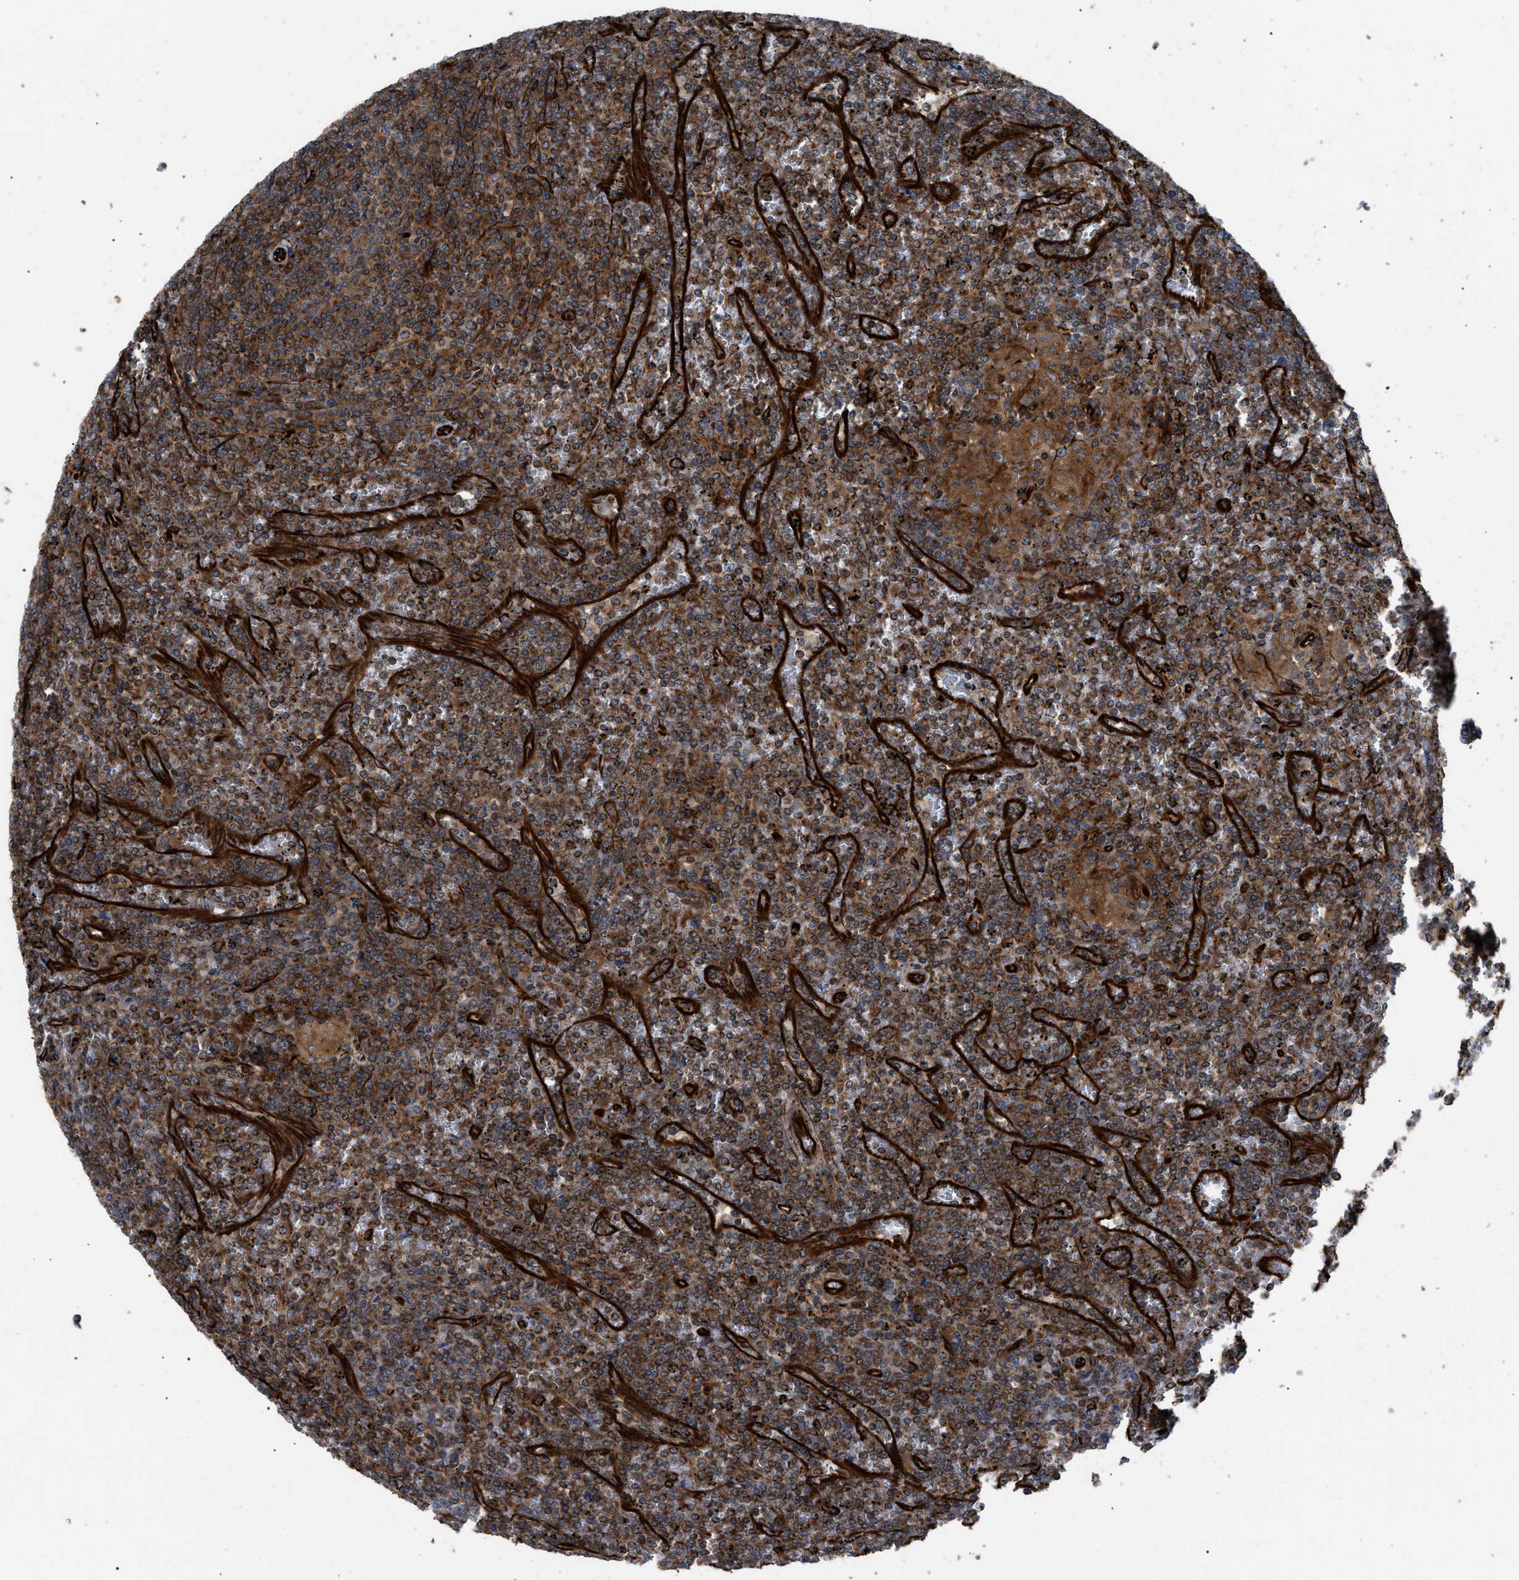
{"staining": {"intensity": "strong", "quantity": ">75%", "location": "cytoplasmic/membranous"}, "tissue": "lymphoma", "cell_type": "Tumor cells", "image_type": "cancer", "snomed": [{"axis": "morphology", "description": "Malignant lymphoma, non-Hodgkin's type, Low grade"}, {"axis": "topography", "description": "Spleen"}], "caption": "An image showing strong cytoplasmic/membranous staining in approximately >75% of tumor cells in lymphoma, as visualized by brown immunohistochemical staining.", "gene": "PTPRE", "patient": {"sex": "female", "age": 19}}